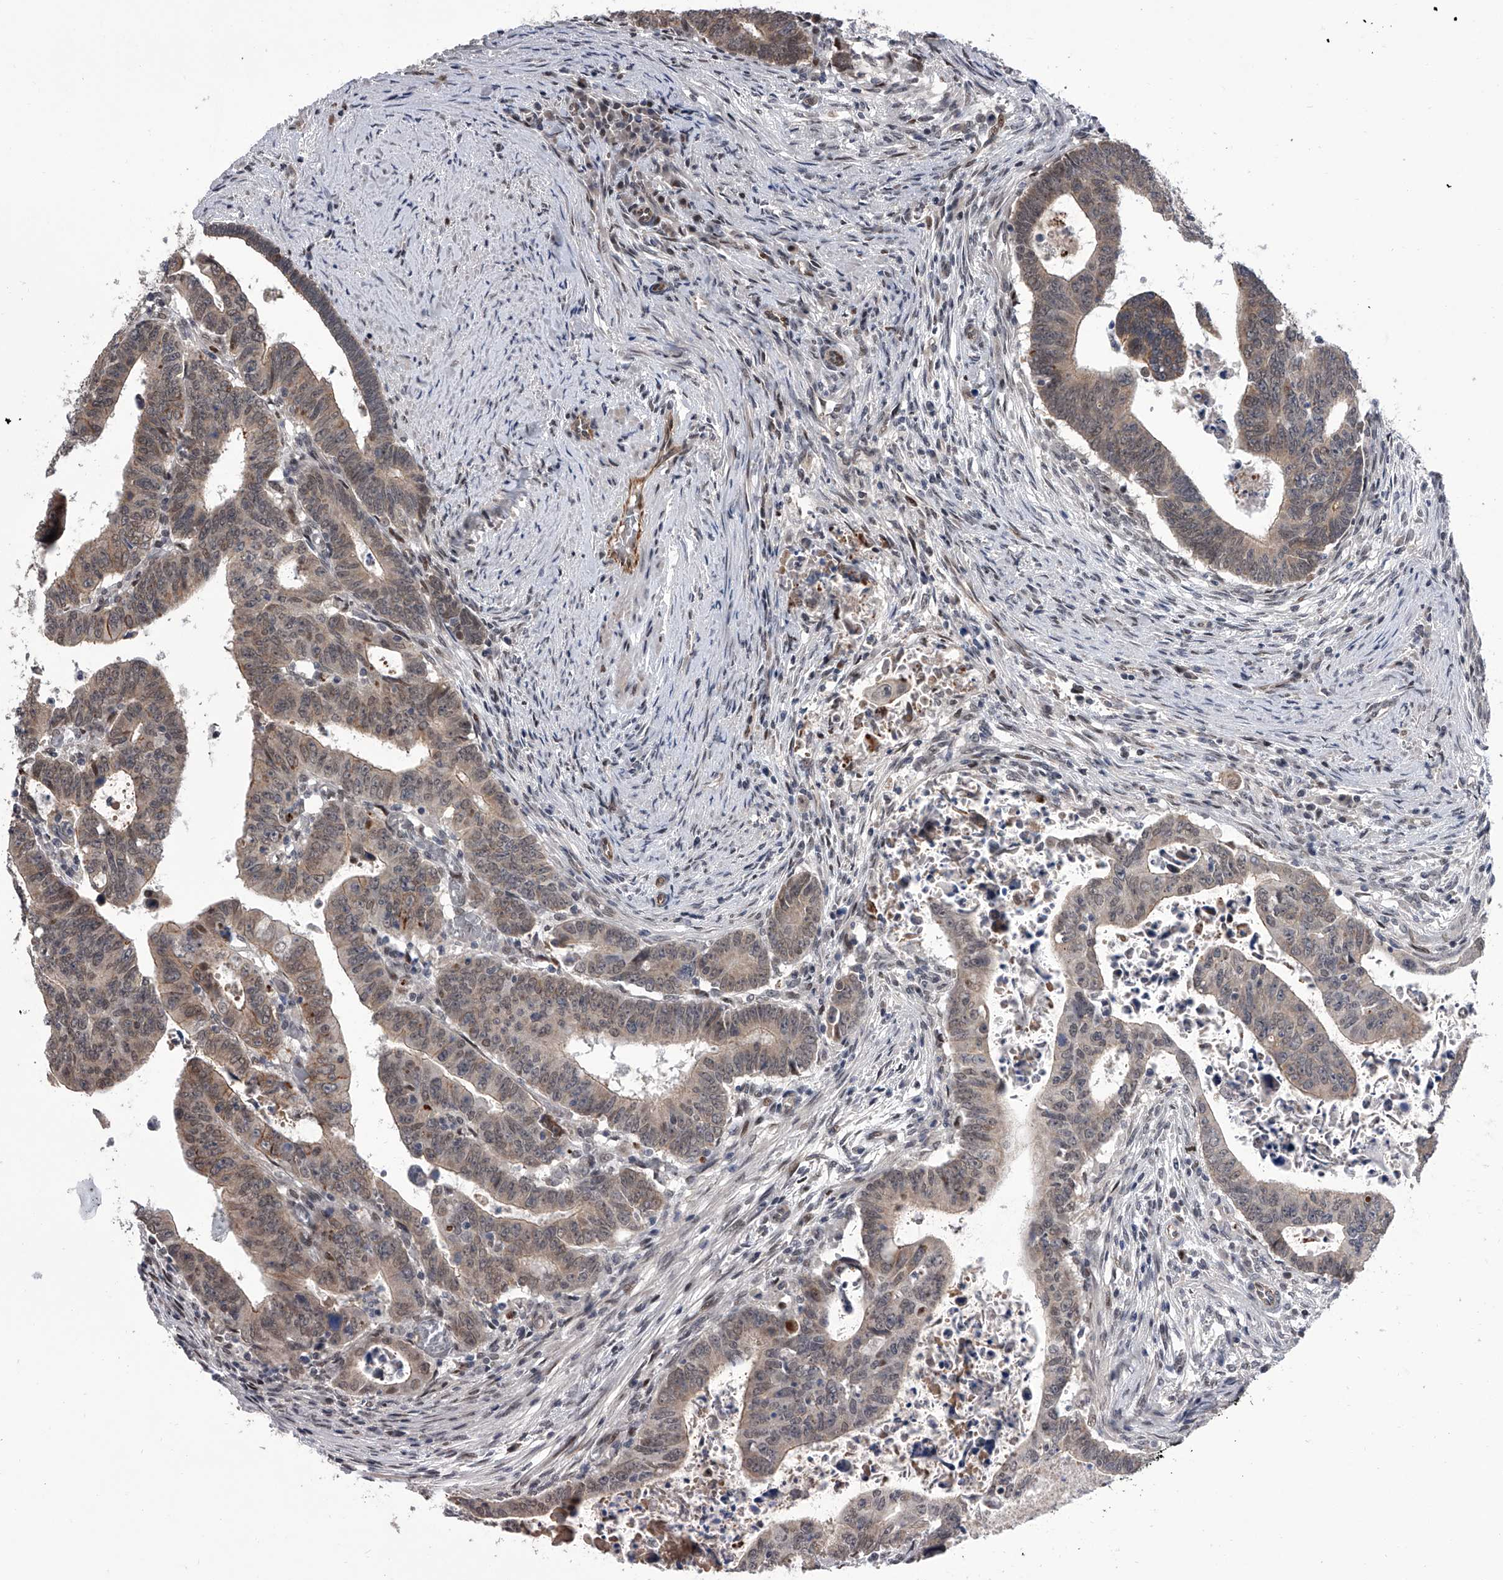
{"staining": {"intensity": "weak", "quantity": "25%-75%", "location": "cytoplasmic/membranous,nuclear"}, "tissue": "colorectal cancer", "cell_type": "Tumor cells", "image_type": "cancer", "snomed": [{"axis": "morphology", "description": "Normal tissue, NOS"}, {"axis": "morphology", "description": "Adenocarcinoma, NOS"}, {"axis": "topography", "description": "Rectum"}], "caption": "Immunohistochemistry of colorectal cancer (adenocarcinoma) exhibits low levels of weak cytoplasmic/membranous and nuclear staining in about 25%-75% of tumor cells.", "gene": "ZNF426", "patient": {"sex": "female", "age": 65}}